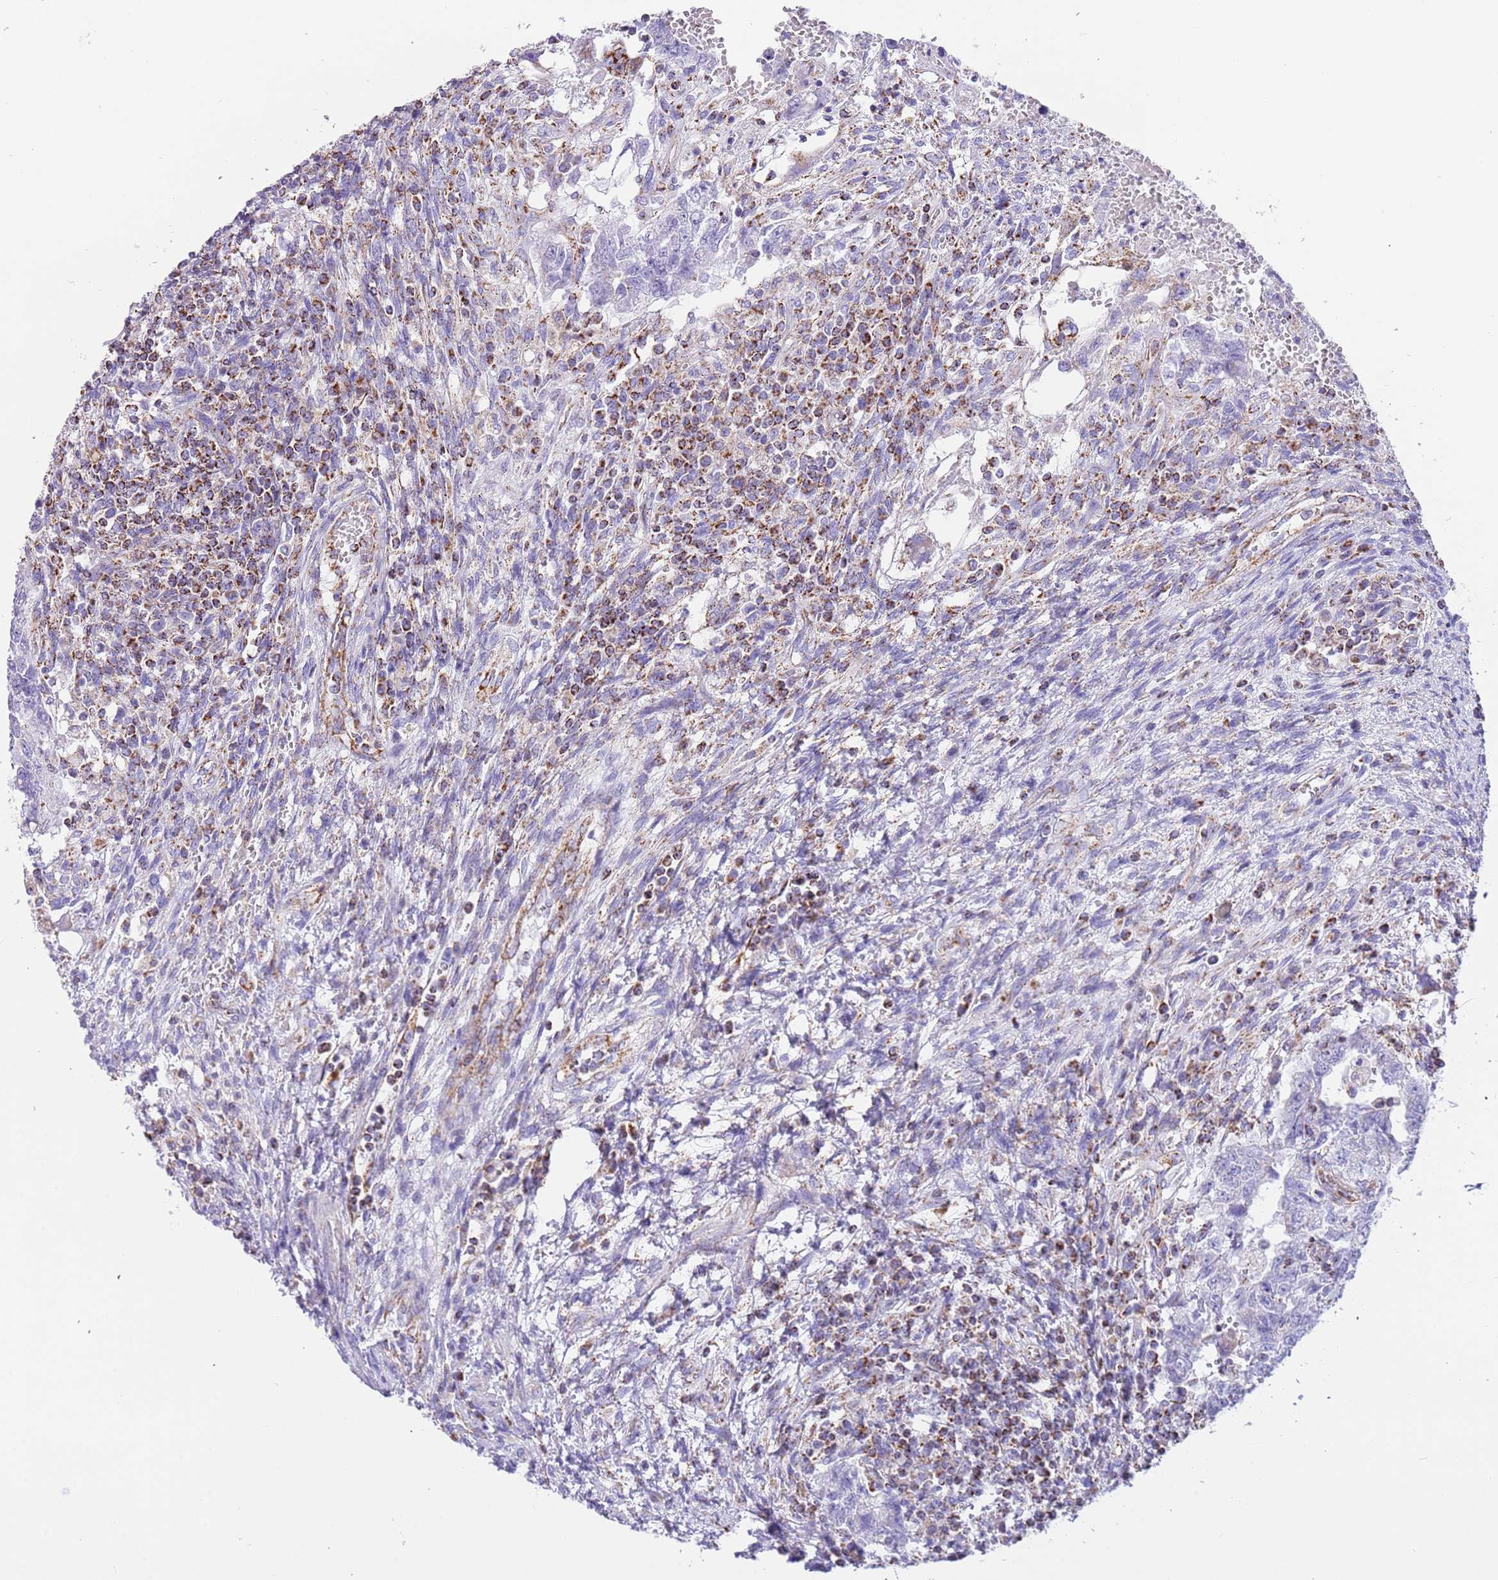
{"staining": {"intensity": "negative", "quantity": "none", "location": "none"}, "tissue": "testis cancer", "cell_type": "Tumor cells", "image_type": "cancer", "snomed": [{"axis": "morphology", "description": "Carcinoma, Embryonal, NOS"}, {"axis": "topography", "description": "Testis"}], "caption": "Immunohistochemistry (IHC) micrograph of testis cancer (embryonal carcinoma) stained for a protein (brown), which reveals no staining in tumor cells. The staining is performed using DAB (3,3'-diaminobenzidine) brown chromogen with nuclei counter-stained in using hematoxylin.", "gene": "SUCLG2", "patient": {"sex": "male", "age": 26}}